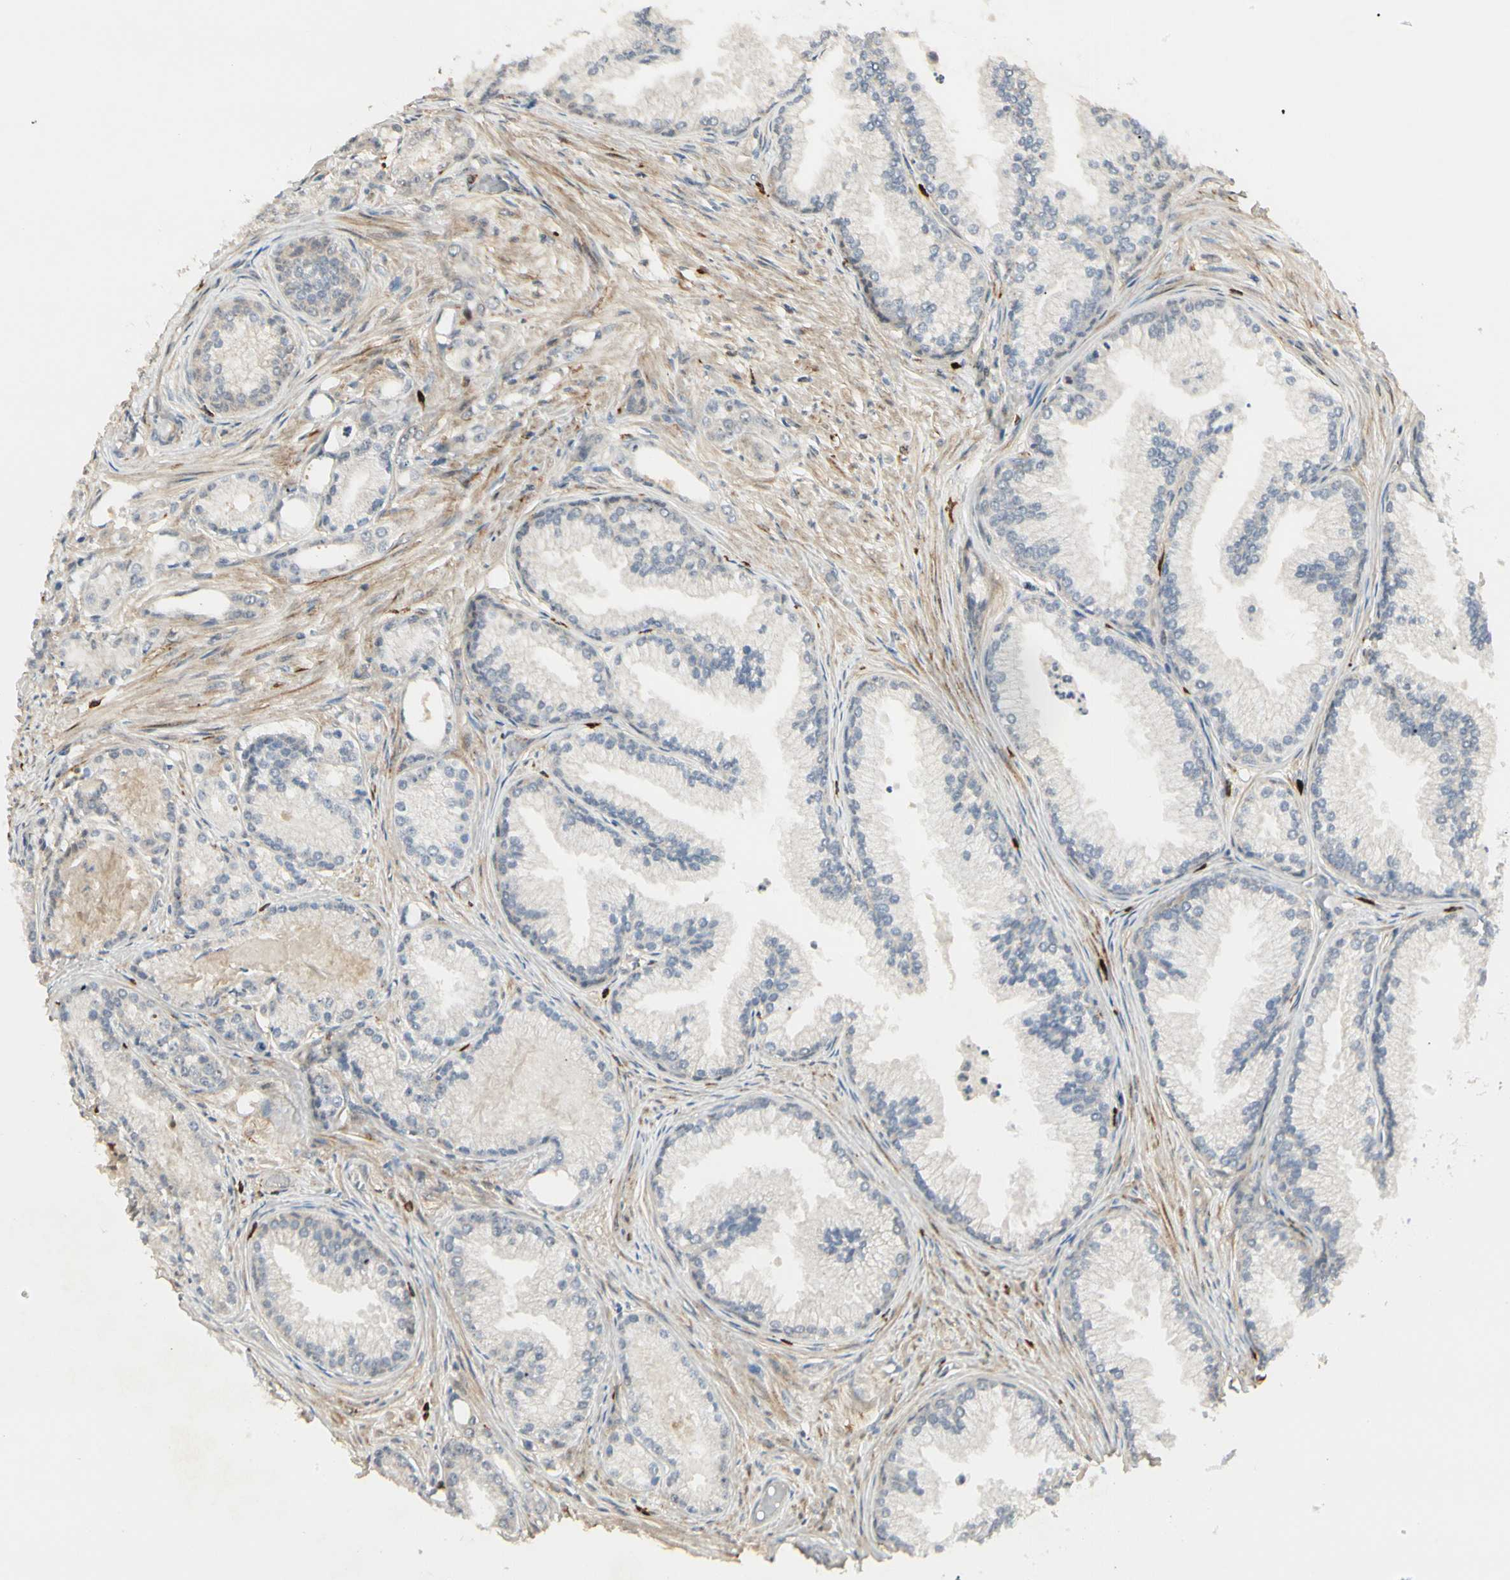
{"staining": {"intensity": "negative", "quantity": "none", "location": "none"}, "tissue": "prostate cancer", "cell_type": "Tumor cells", "image_type": "cancer", "snomed": [{"axis": "morphology", "description": "Adenocarcinoma, Low grade"}, {"axis": "topography", "description": "Prostate"}], "caption": "DAB immunohistochemical staining of prostate adenocarcinoma (low-grade) displays no significant expression in tumor cells. (DAB immunohistochemistry visualized using brightfield microscopy, high magnification).", "gene": "ATG4C", "patient": {"sex": "male", "age": 72}}